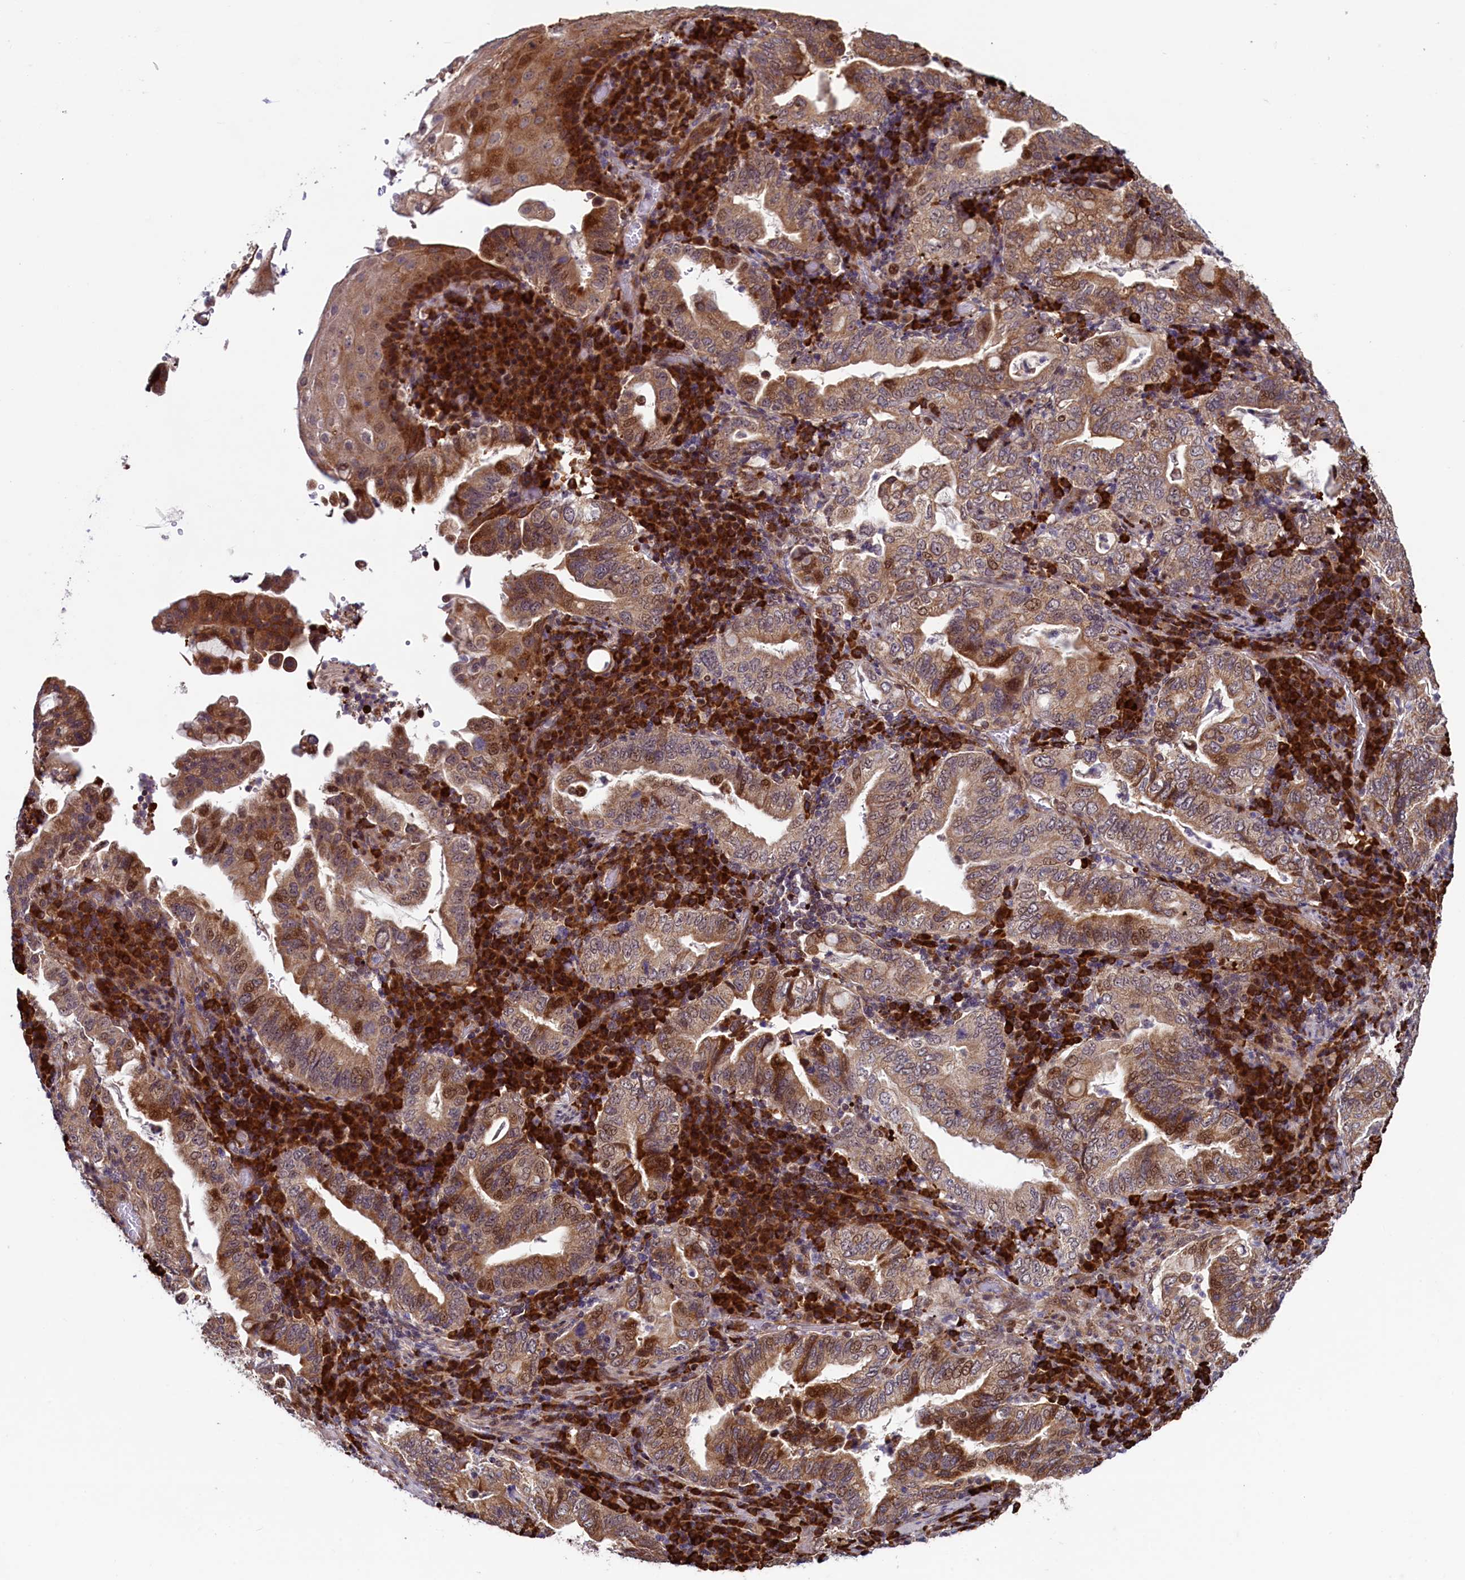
{"staining": {"intensity": "moderate", "quantity": ">75%", "location": "cytoplasmic/membranous,nuclear"}, "tissue": "stomach cancer", "cell_type": "Tumor cells", "image_type": "cancer", "snomed": [{"axis": "morphology", "description": "Normal tissue, NOS"}, {"axis": "morphology", "description": "Adenocarcinoma, NOS"}, {"axis": "topography", "description": "Esophagus"}, {"axis": "topography", "description": "Stomach, upper"}, {"axis": "topography", "description": "Peripheral nerve tissue"}], "caption": "Stomach cancer stained for a protein shows moderate cytoplasmic/membranous and nuclear positivity in tumor cells.", "gene": "RBFA", "patient": {"sex": "male", "age": 62}}